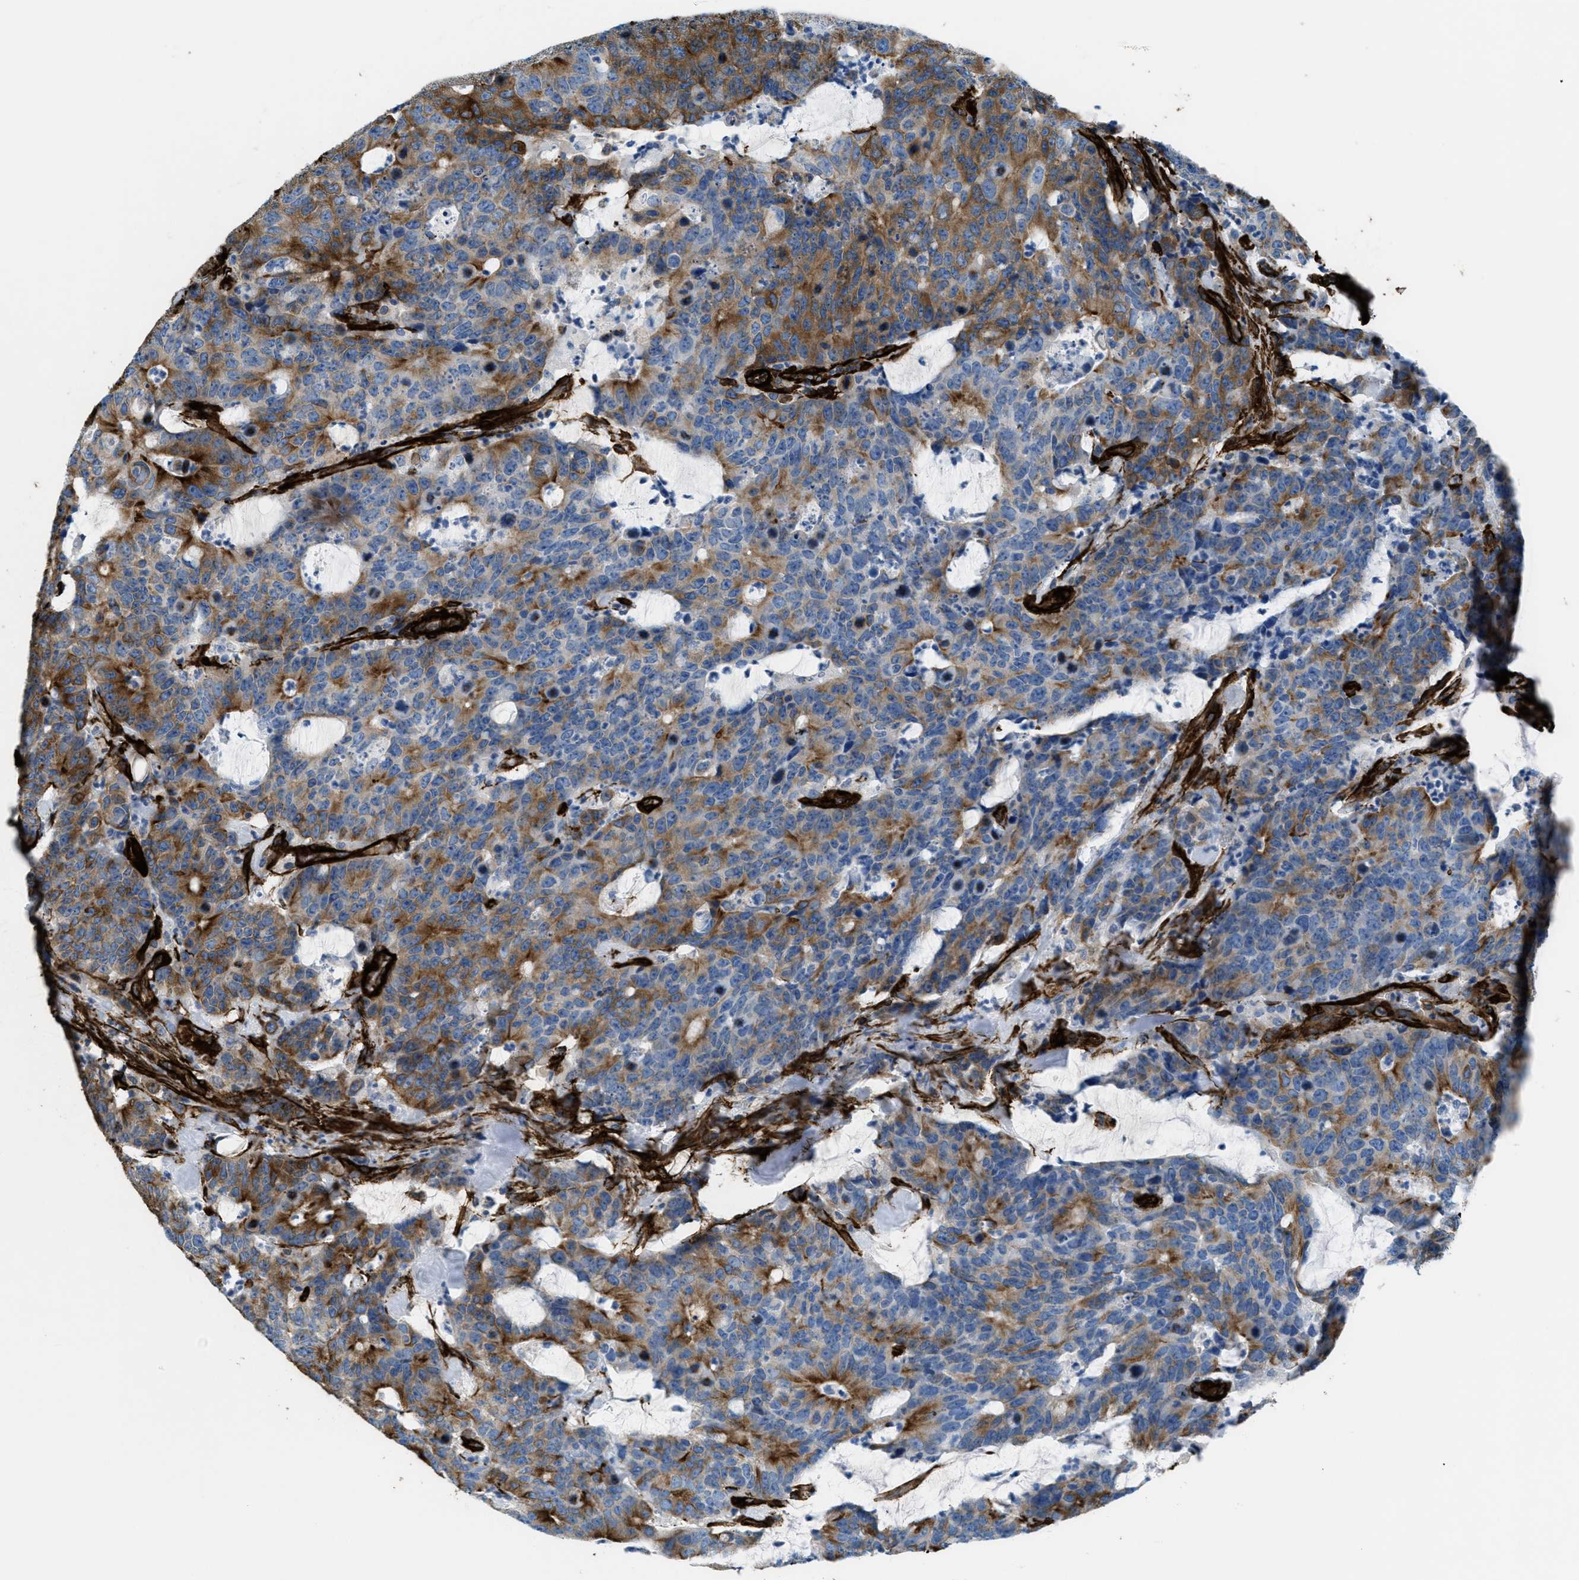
{"staining": {"intensity": "moderate", "quantity": ">75%", "location": "cytoplasmic/membranous"}, "tissue": "colorectal cancer", "cell_type": "Tumor cells", "image_type": "cancer", "snomed": [{"axis": "morphology", "description": "Adenocarcinoma, NOS"}, {"axis": "topography", "description": "Colon"}], "caption": "This is a photomicrograph of IHC staining of colorectal cancer (adenocarcinoma), which shows moderate expression in the cytoplasmic/membranous of tumor cells.", "gene": "CALD1", "patient": {"sex": "female", "age": 86}}